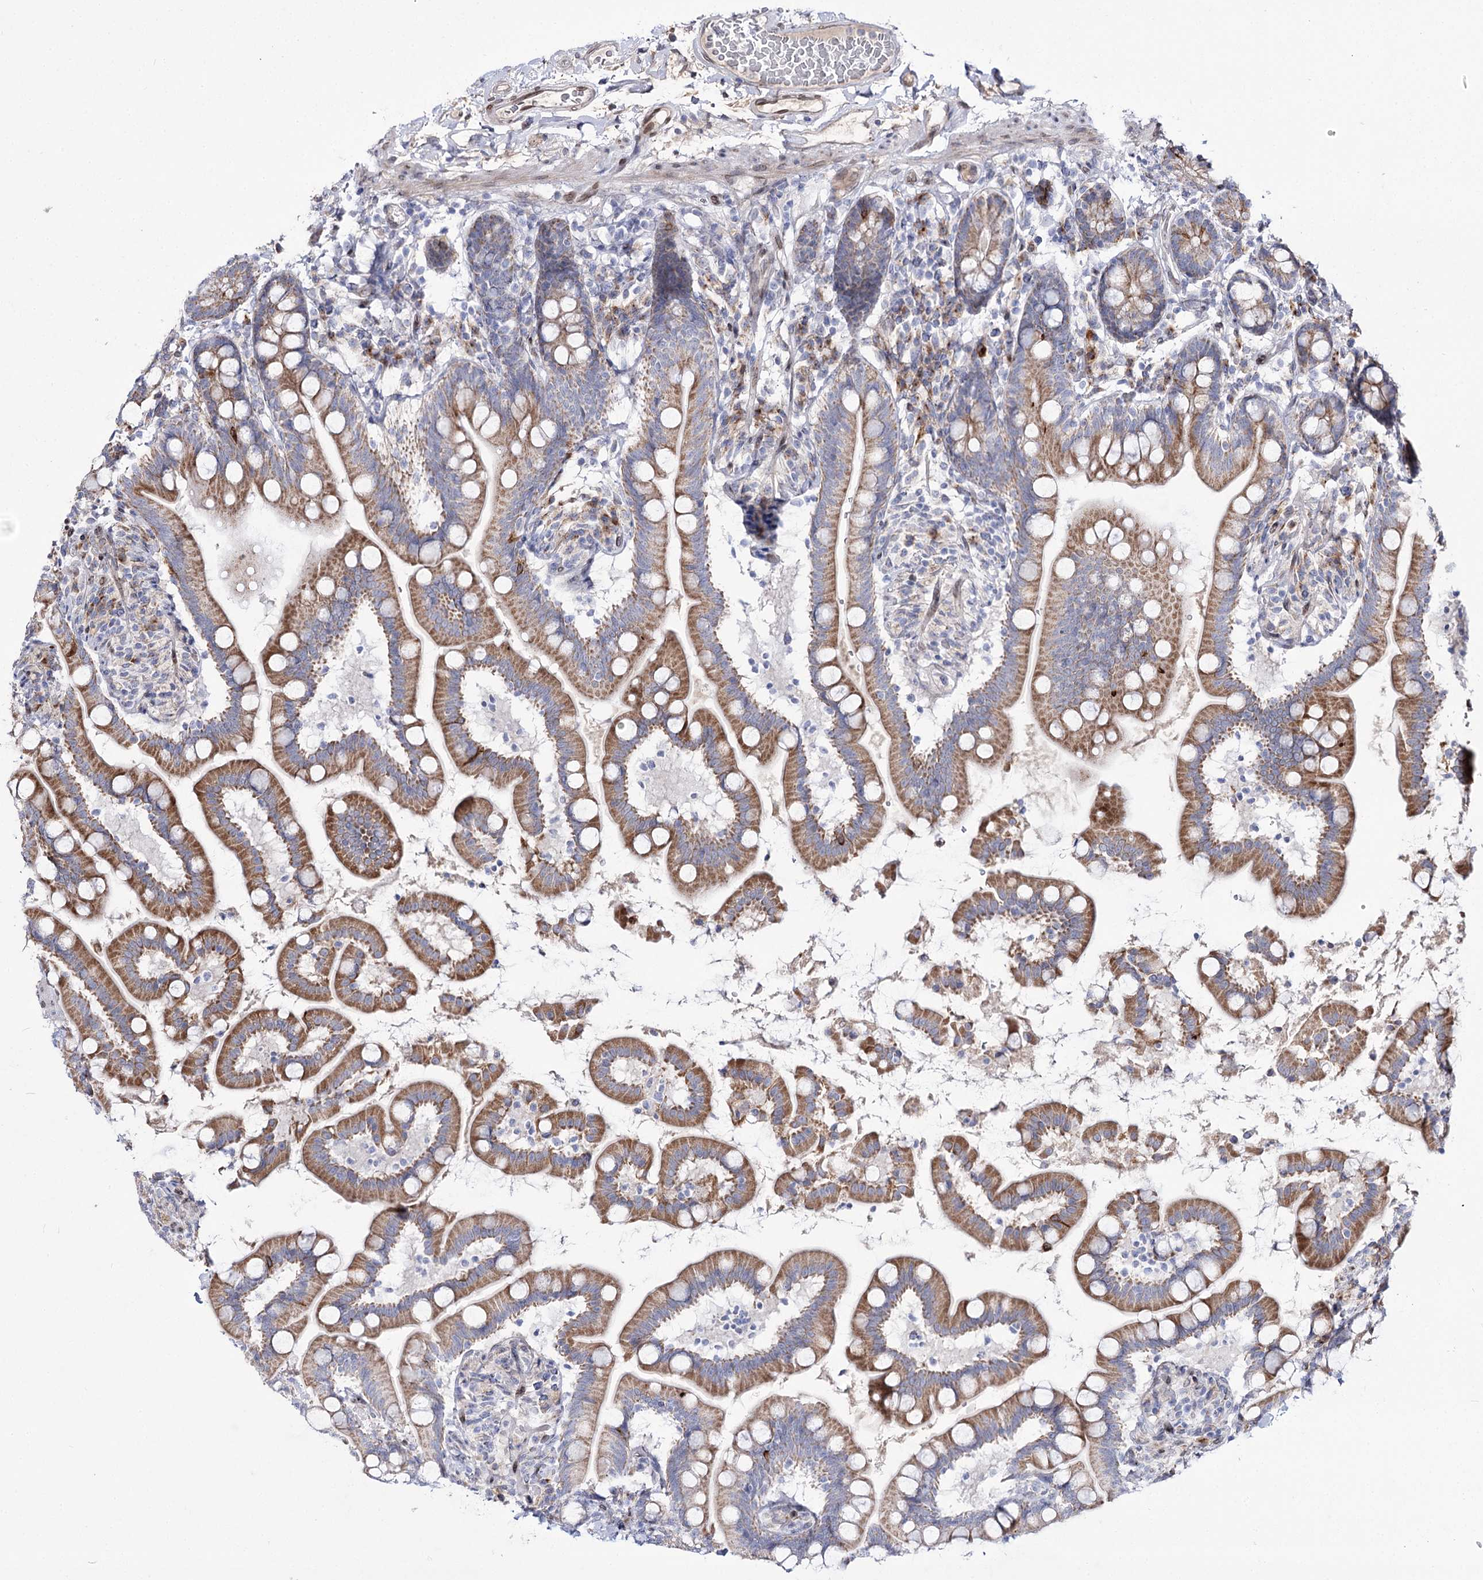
{"staining": {"intensity": "moderate", "quantity": ">75%", "location": "cytoplasmic/membranous"}, "tissue": "small intestine", "cell_type": "Glandular cells", "image_type": "normal", "snomed": [{"axis": "morphology", "description": "Normal tissue, NOS"}, {"axis": "topography", "description": "Small intestine"}], "caption": "An immunohistochemistry (IHC) image of unremarkable tissue is shown. Protein staining in brown labels moderate cytoplasmic/membranous positivity in small intestine within glandular cells. (Stains: DAB (3,3'-diaminobenzidine) in brown, nuclei in blue, Microscopy: brightfield microscopy at high magnification).", "gene": "C11orf80", "patient": {"sex": "female", "age": 64}}